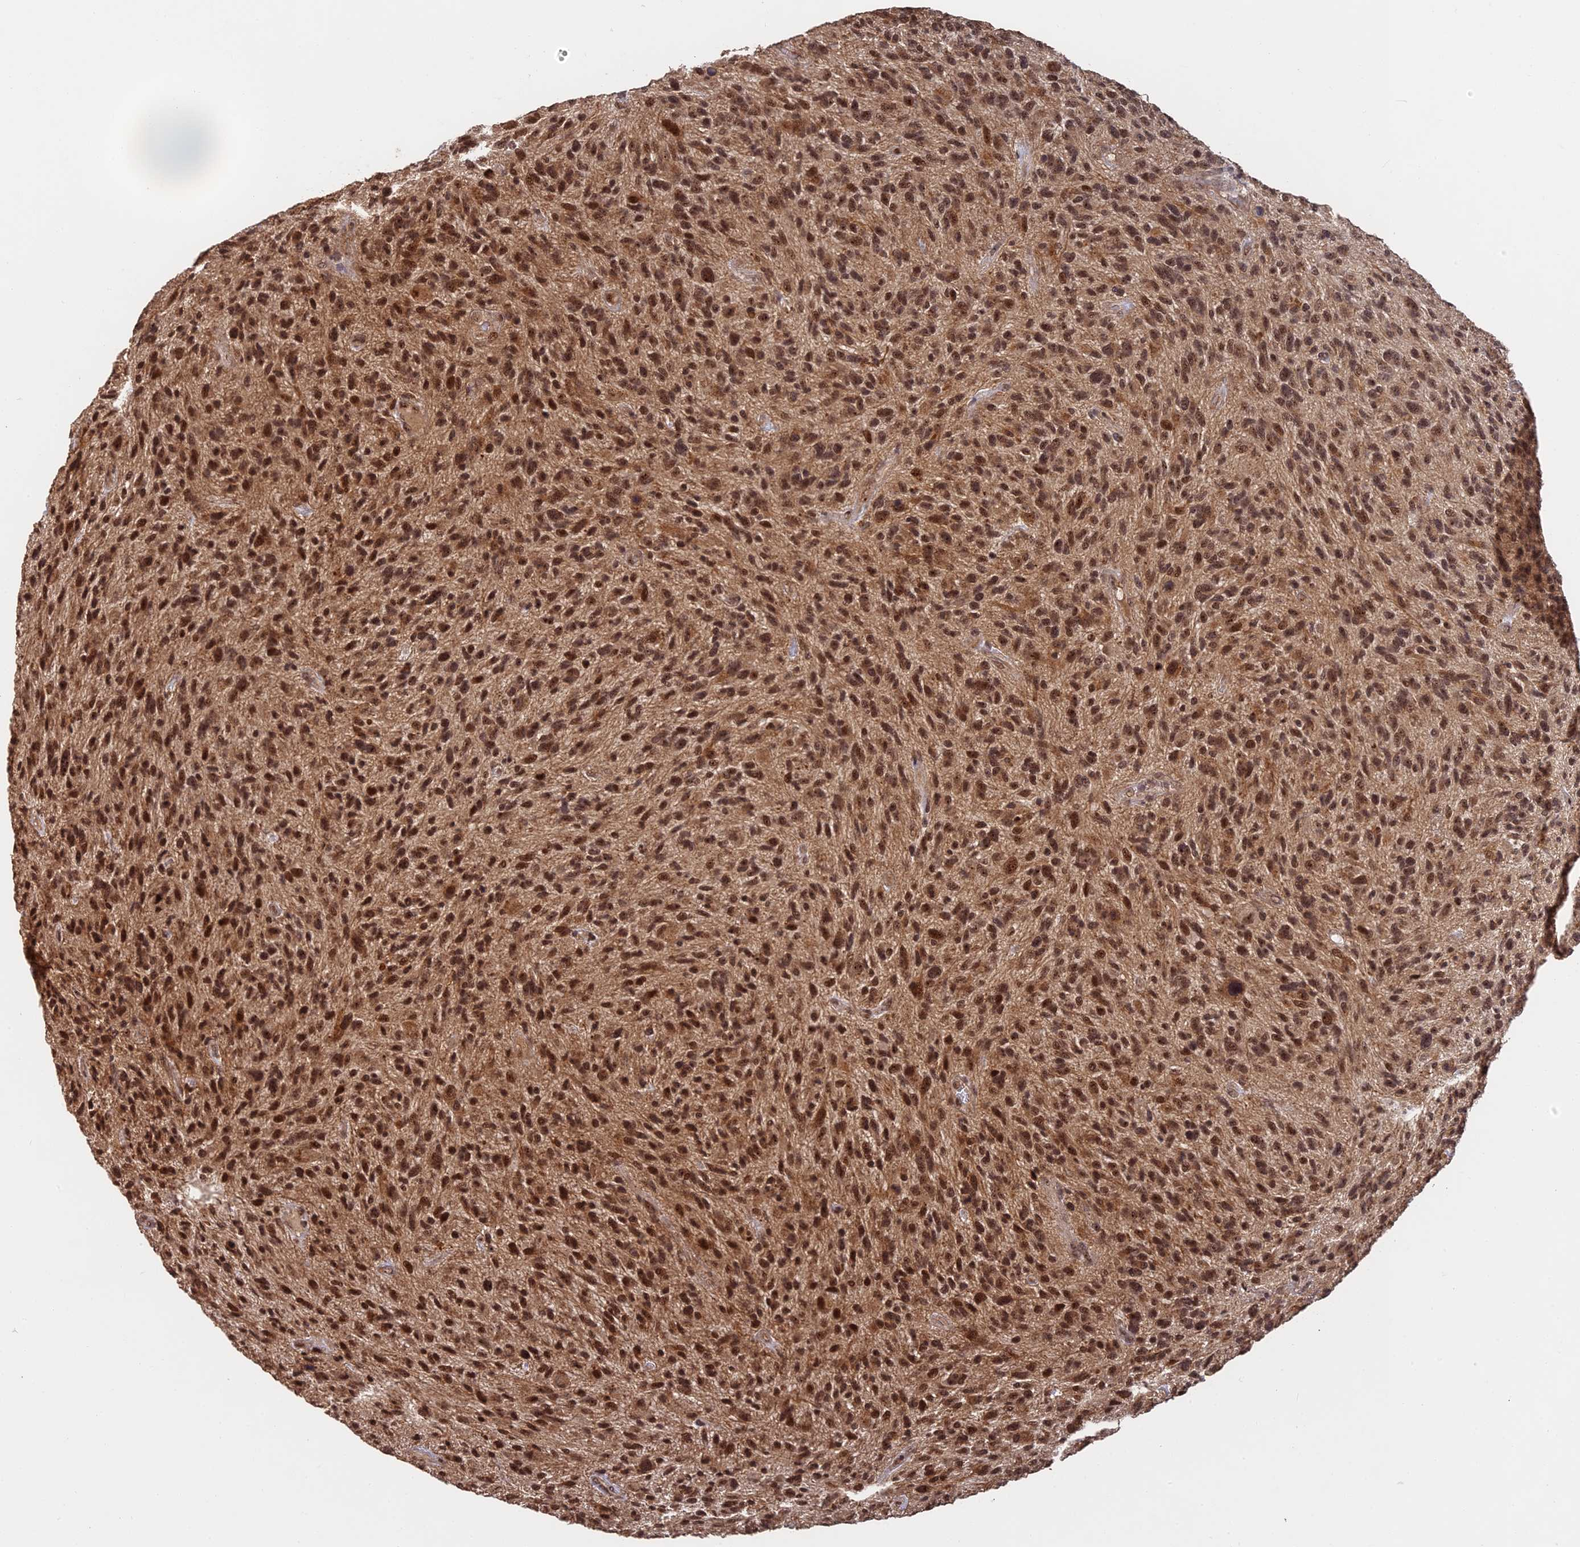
{"staining": {"intensity": "strong", "quantity": ">75%", "location": "cytoplasmic/membranous,nuclear"}, "tissue": "glioma", "cell_type": "Tumor cells", "image_type": "cancer", "snomed": [{"axis": "morphology", "description": "Glioma, malignant, High grade"}, {"axis": "topography", "description": "Brain"}], "caption": "This histopathology image demonstrates IHC staining of glioma, with high strong cytoplasmic/membranous and nuclear positivity in approximately >75% of tumor cells.", "gene": "OSBPL1A", "patient": {"sex": "male", "age": 47}}